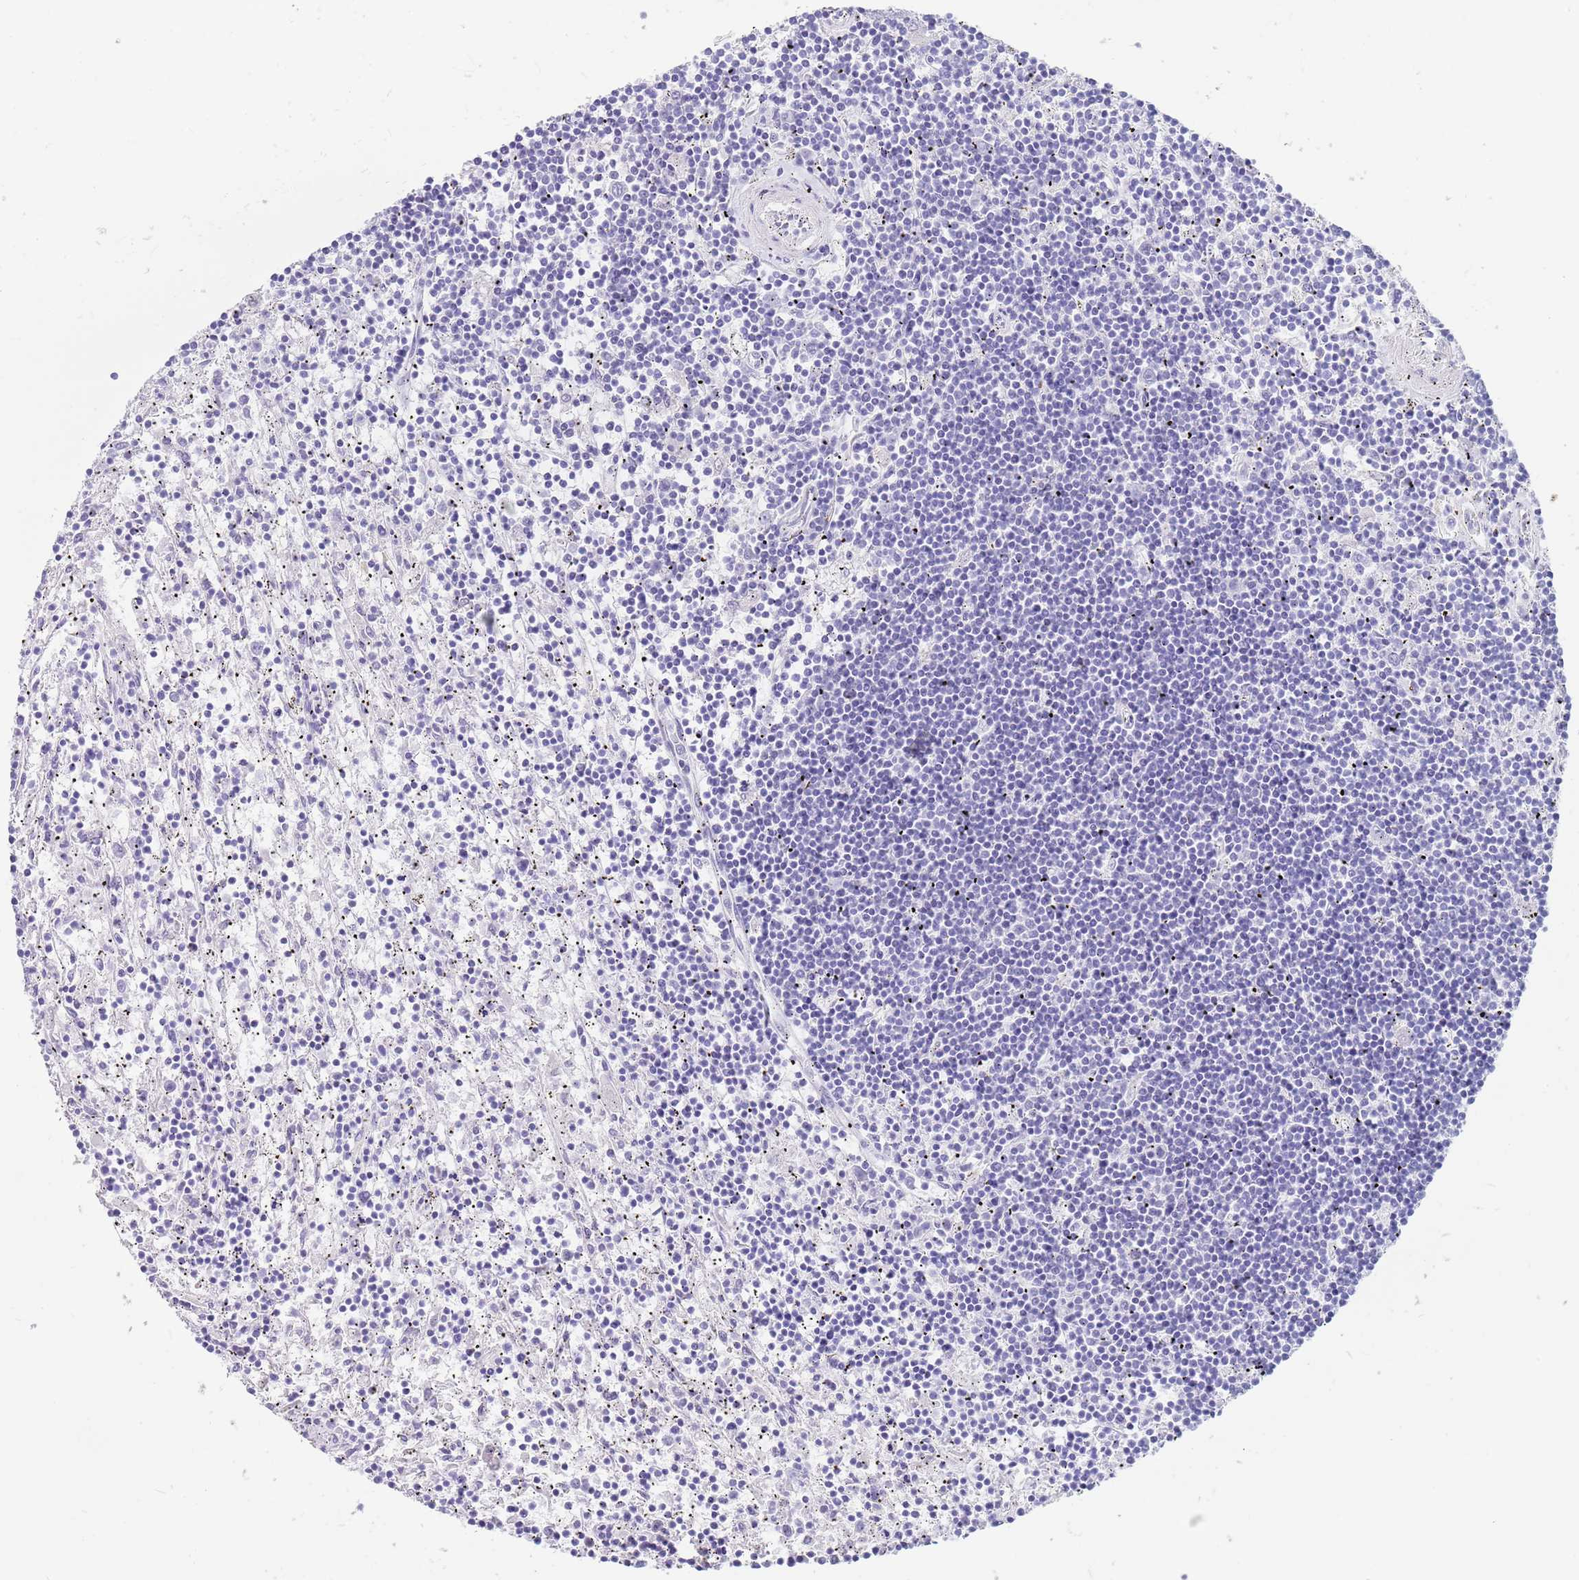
{"staining": {"intensity": "negative", "quantity": "none", "location": "none"}, "tissue": "lymphoma", "cell_type": "Tumor cells", "image_type": "cancer", "snomed": [{"axis": "morphology", "description": "Malignant lymphoma, non-Hodgkin's type, Low grade"}, {"axis": "topography", "description": "Spleen"}], "caption": "Tumor cells show no significant expression in lymphoma.", "gene": "CPXM2", "patient": {"sex": "male", "age": 76}}